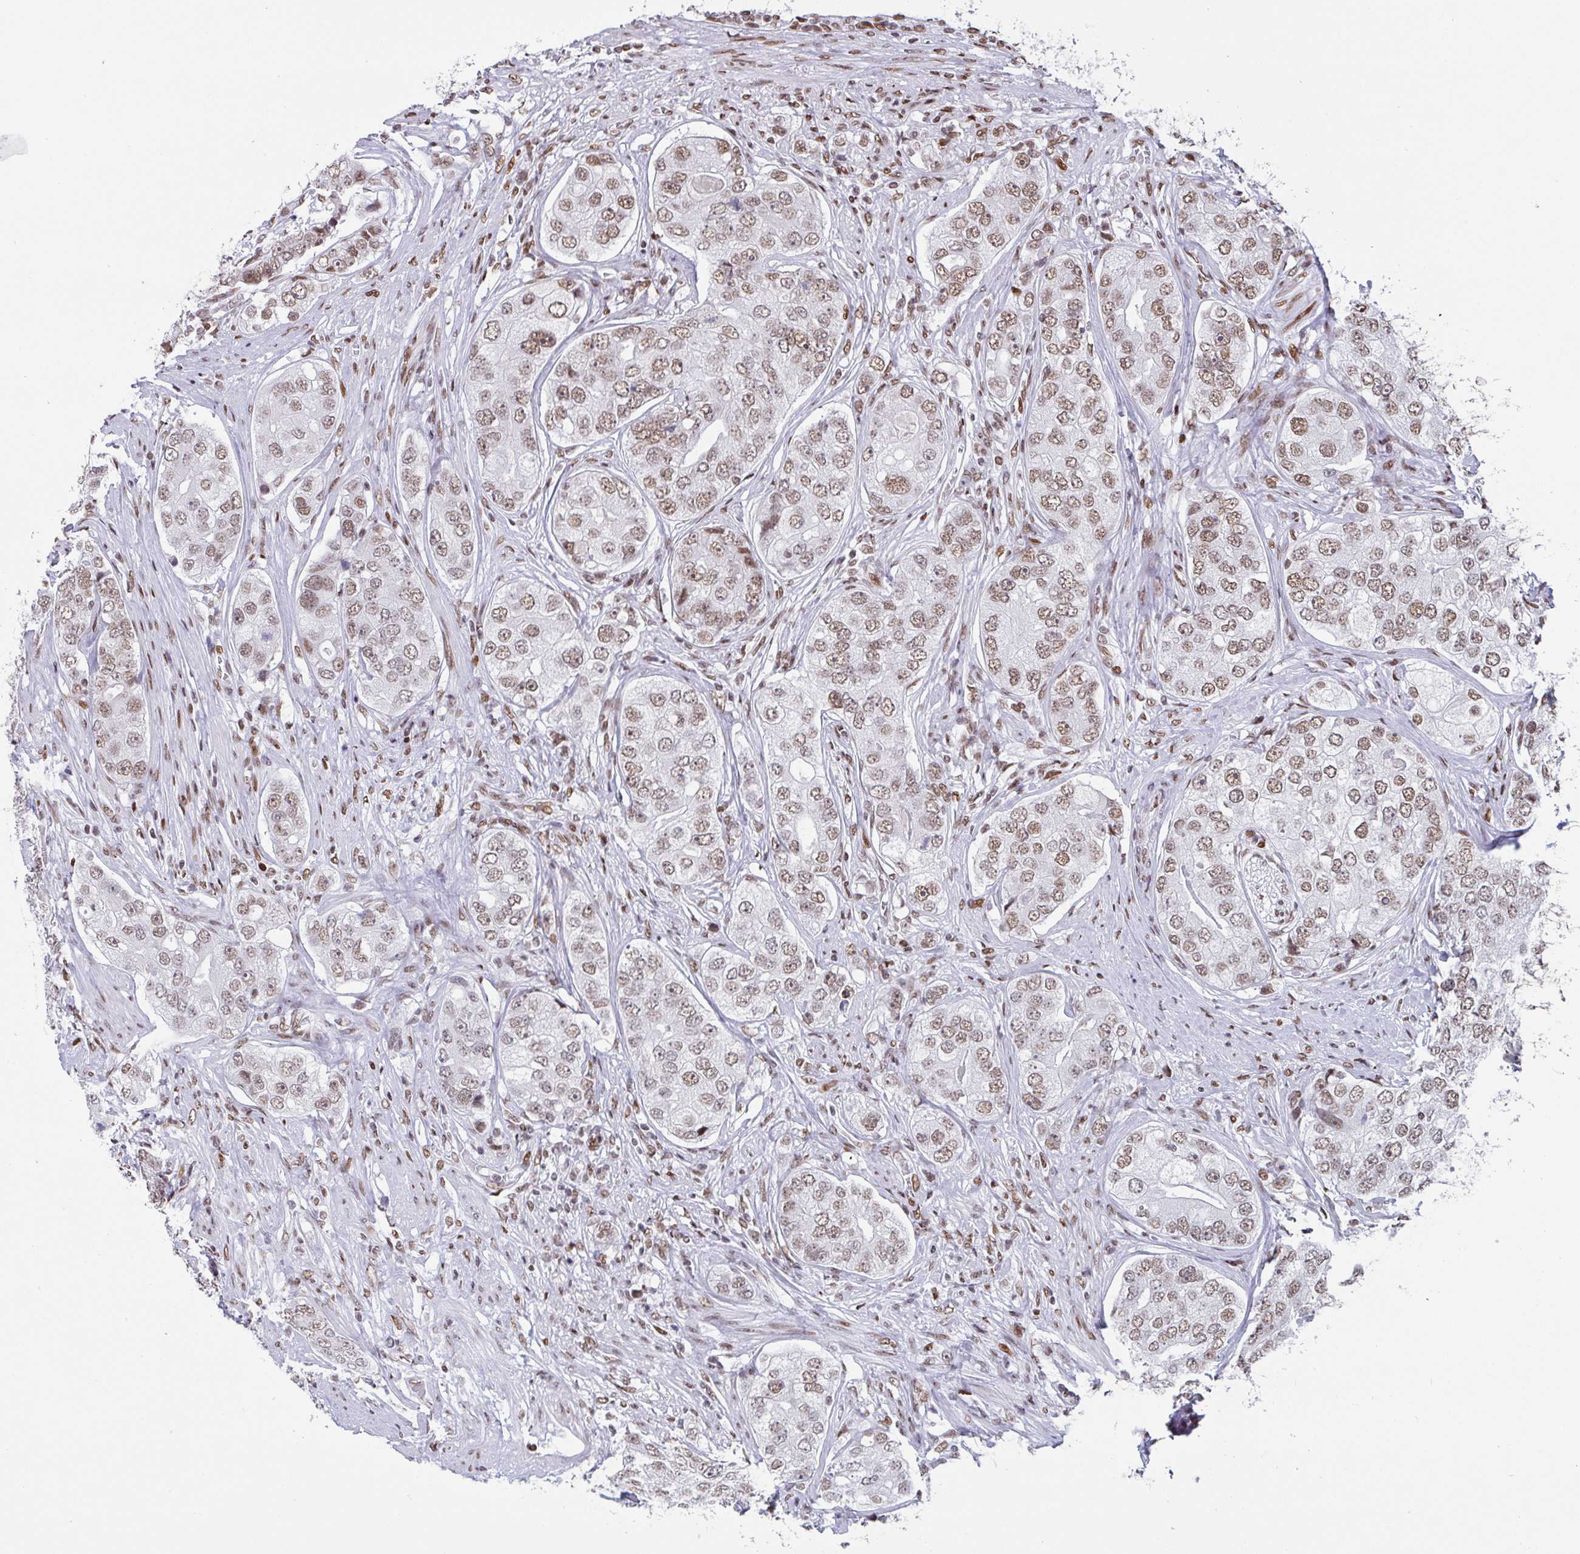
{"staining": {"intensity": "moderate", "quantity": ">75%", "location": "nuclear"}, "tissue": "prostate cancer", "cell_type": "Tumor cells", "image_type": "cancer", "snomed": [{"axis": "morphology", "description": "Adenocarcinoma, High grade"}, {"axis": "topography", "description": "Prostate"}], "caption": "A high-resolution micrograph shows immunohistochemistry (IHC) staining of prostate cancer (high-grade adenocarcinoma), which reveals moderate nuclear staining in approximately >75% of tumor cells. The staining was performed using DAB to visualize the protein expression in brown, while the nuclei were stained in blue with hematoxylin (Magnification: 20x).", "gene": "CLP1", "patient": {"sex": "male", "age": 60}}